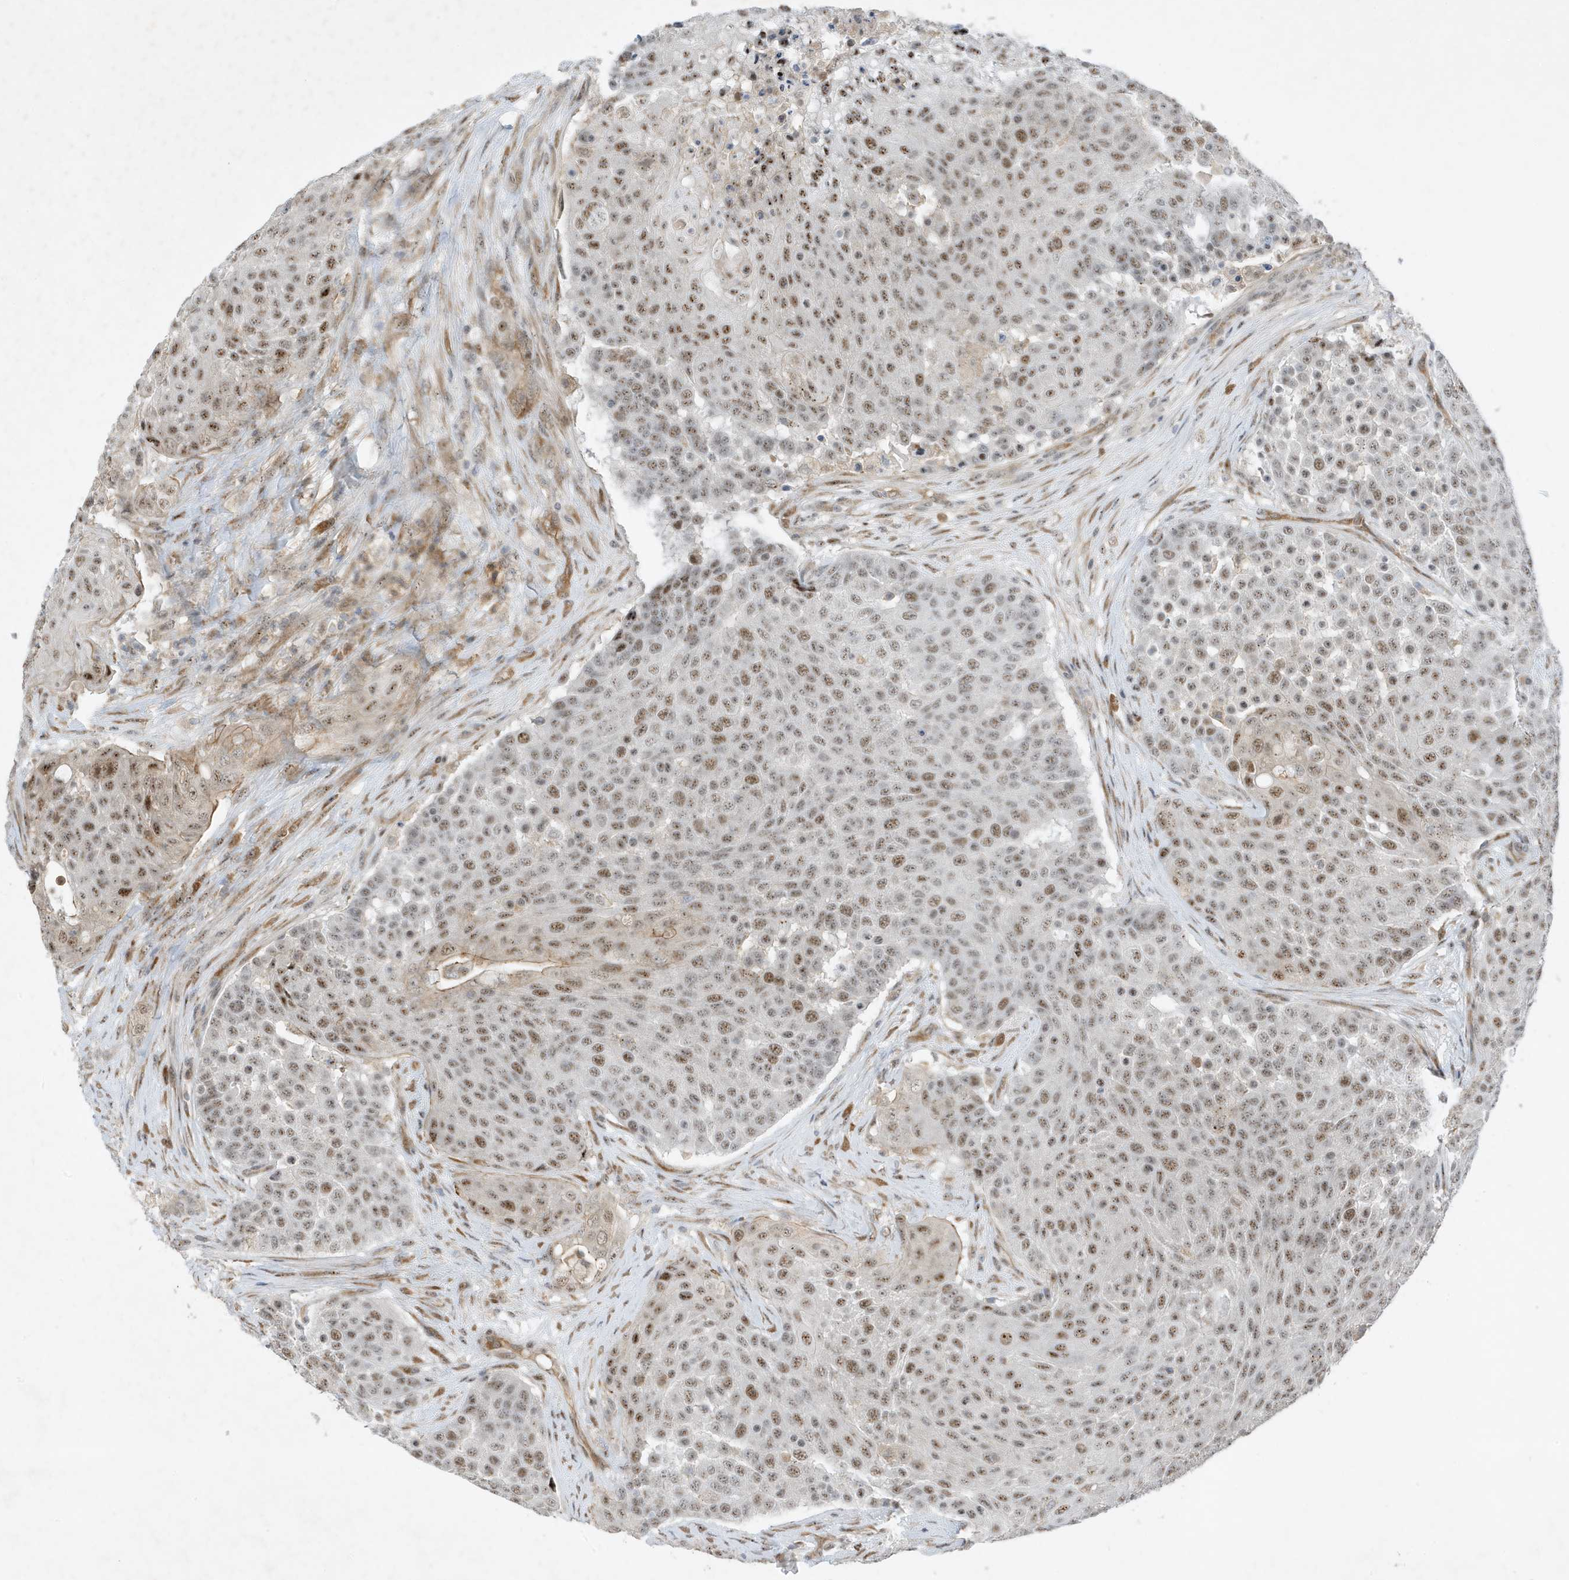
{"staining": {"intensity": "moderate", "quantity": ">75%", "location": "nuclear"}, "tissue": "urothelial cancer", "cell_type": "Tumor cells", "image_type": "cancer", "snomed": [{"axis": "morphology", "description": "Urothelial carcinoma, High grade"}, {"axis": "topography", "description": "Urinary bladder"}], "caption": "Urothelial cancer was stained to show a protein in brown. There is medium levels of moderate nuclear expression in approximately >75% of tumor cells.", "gene": "MAST3", "patient": {"sex": "female", "age": 63}}